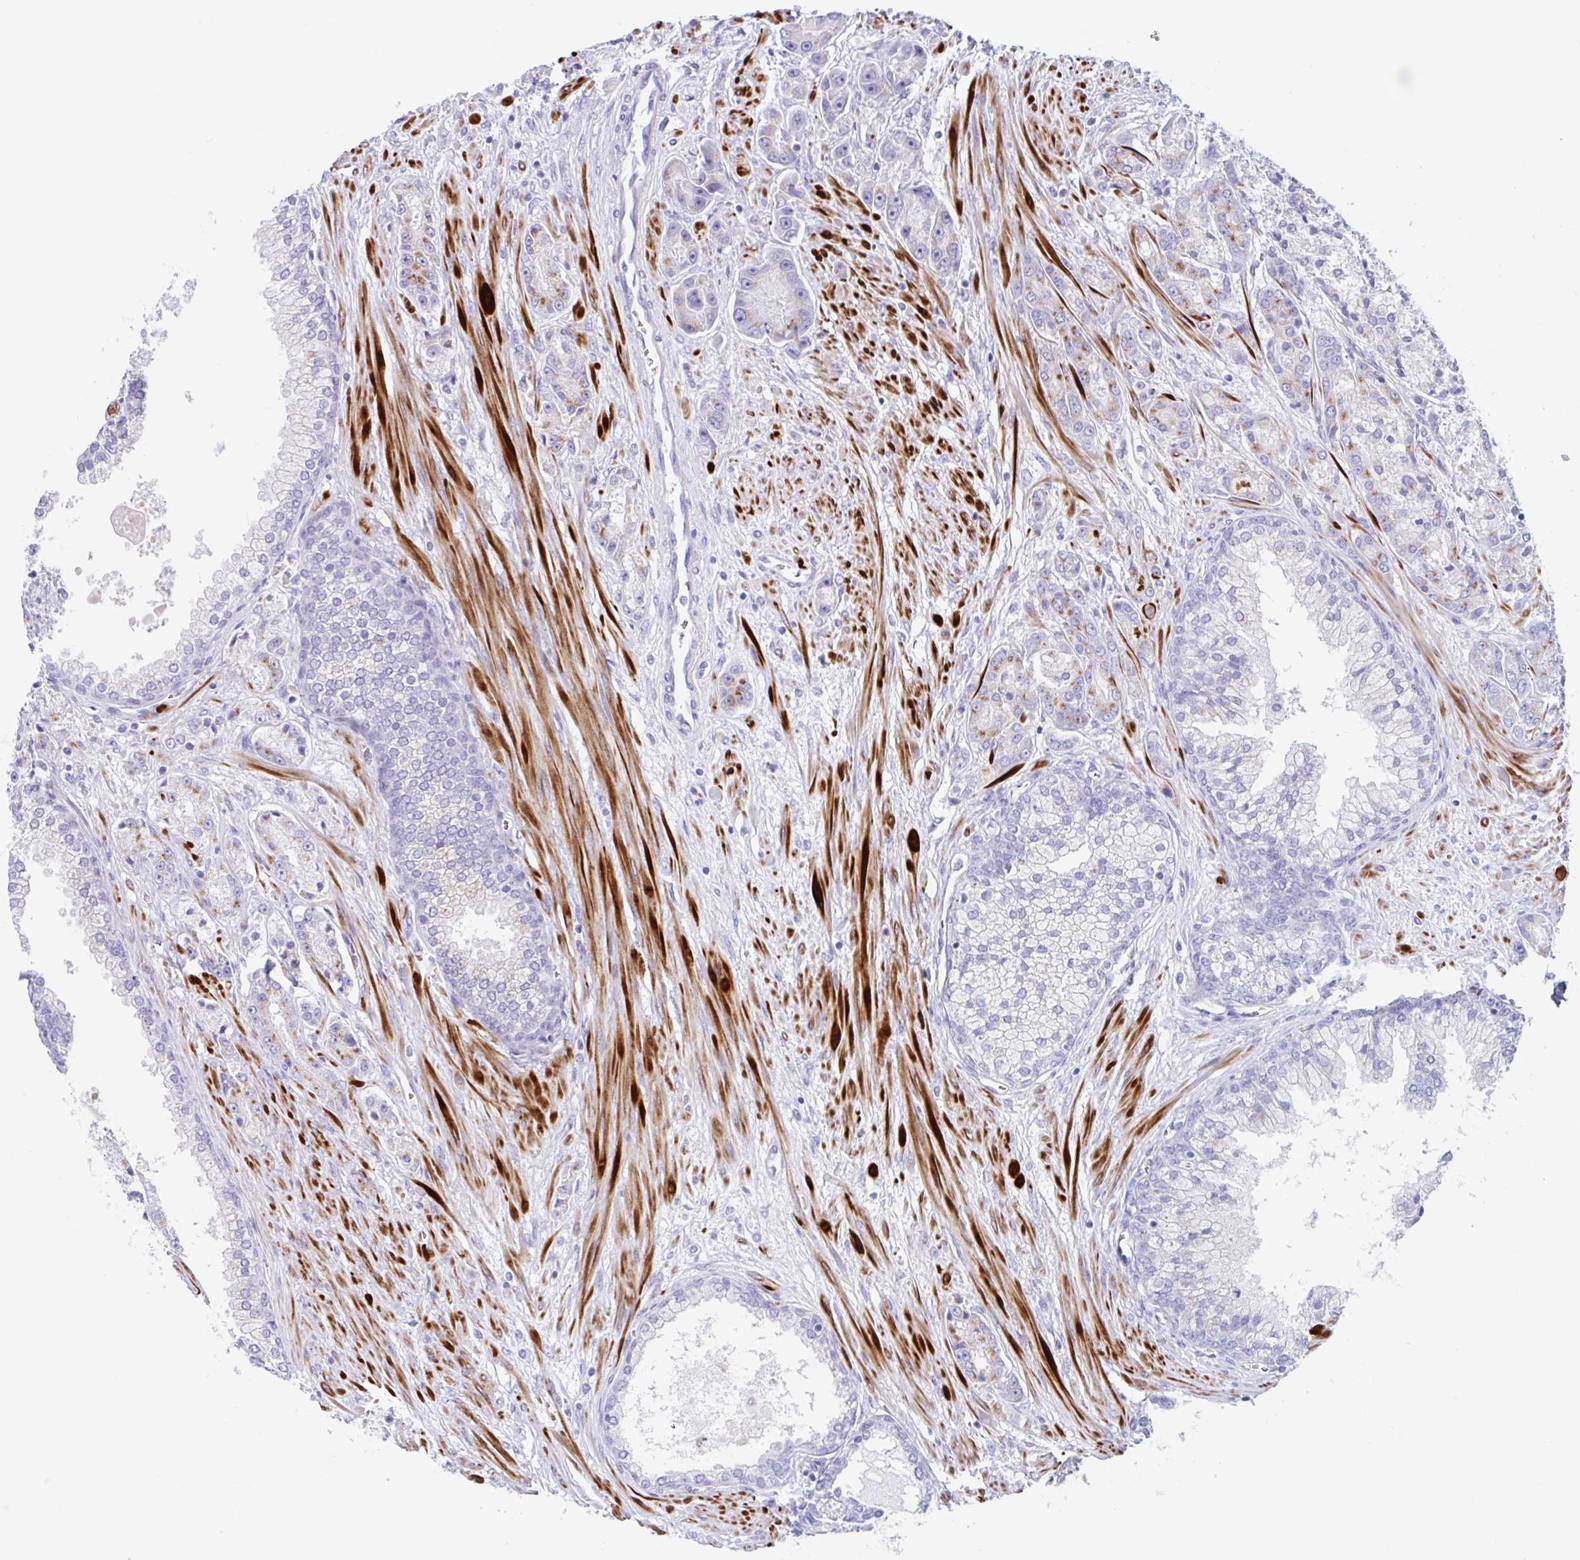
{"staining": {"intensity": "moderate", "quantity": "25%-75%", "location": "cytoplasmic/membranous"}, "tissue": "prostate cancer", "cell_type": "Tumor cells", "image_type": "cancer", "snomed": [{"axis": "morphology", "description": "Adenocarcinoma, High grade"}, {"axis": "topography", "description": "Prostate"}], "caption": "This image reveals prostate cancer stained with immunohistochemistry (IHC) to label a protein in brown. The cytoplasmic/membranous of tumor cells show moderate positivity for the protein. Nuclei are counter-stained blue.", "gene": "CPTP", "patient": {"sex": "male", "age": 67}}